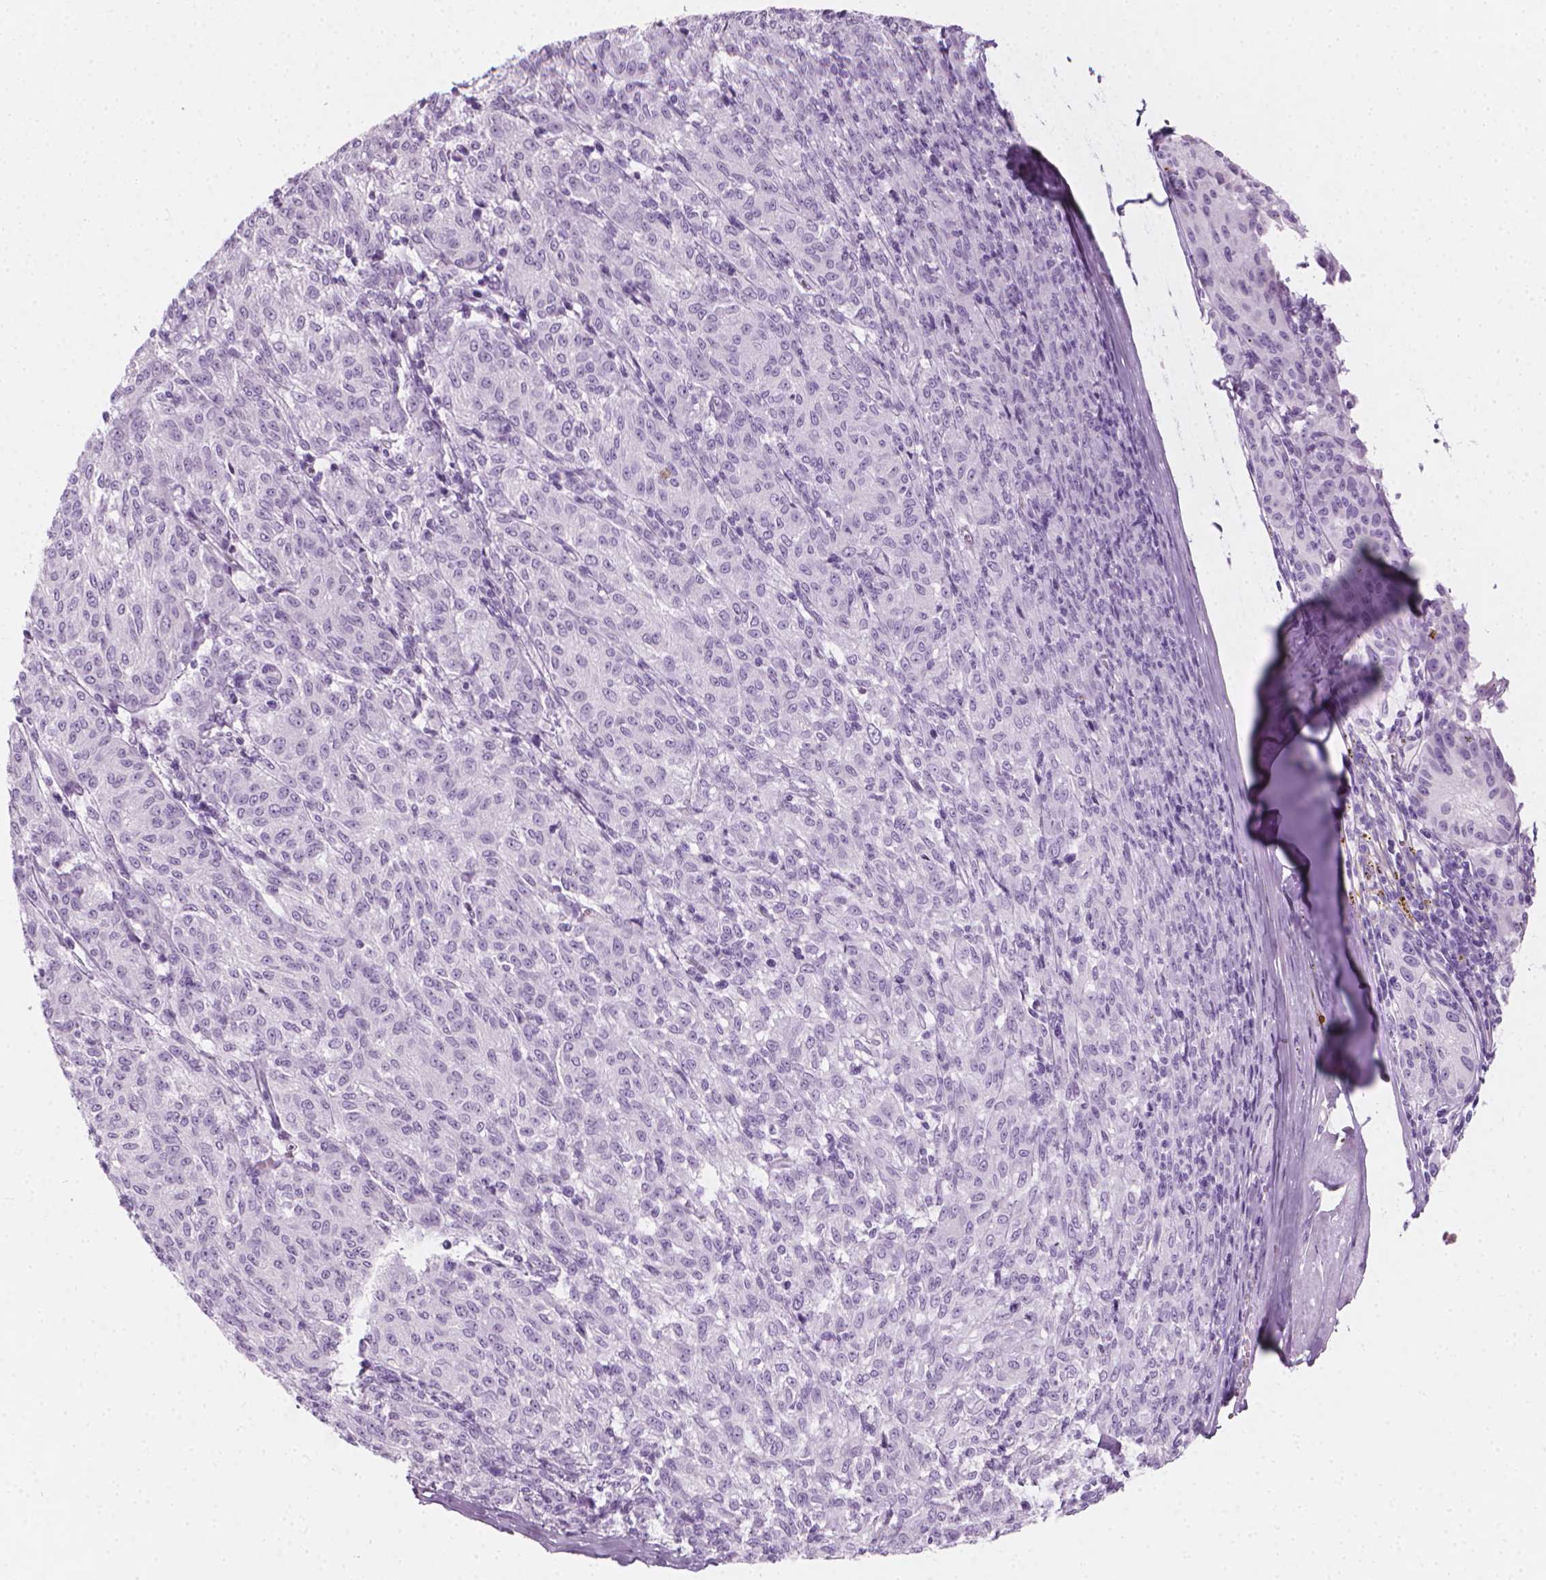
{"staining": {"intensity": "negative", "quantity": "none", "location": "none"}, "tissue": "melanoma", "cell_type": "Tumor cells", "image_type": "cancer", "snomed": [{"axis": "morphology", "description": "Malignant melanoma, NOS"}, {"axis": "topography", "description": "Skin"}], "caption": "A high-resolution micrograph shows IHC staining of malignant melanoma, which displays no significant expression in tumor cells.", "gene": "SCG3", "patient": {"sex": "female", "age": 72}}